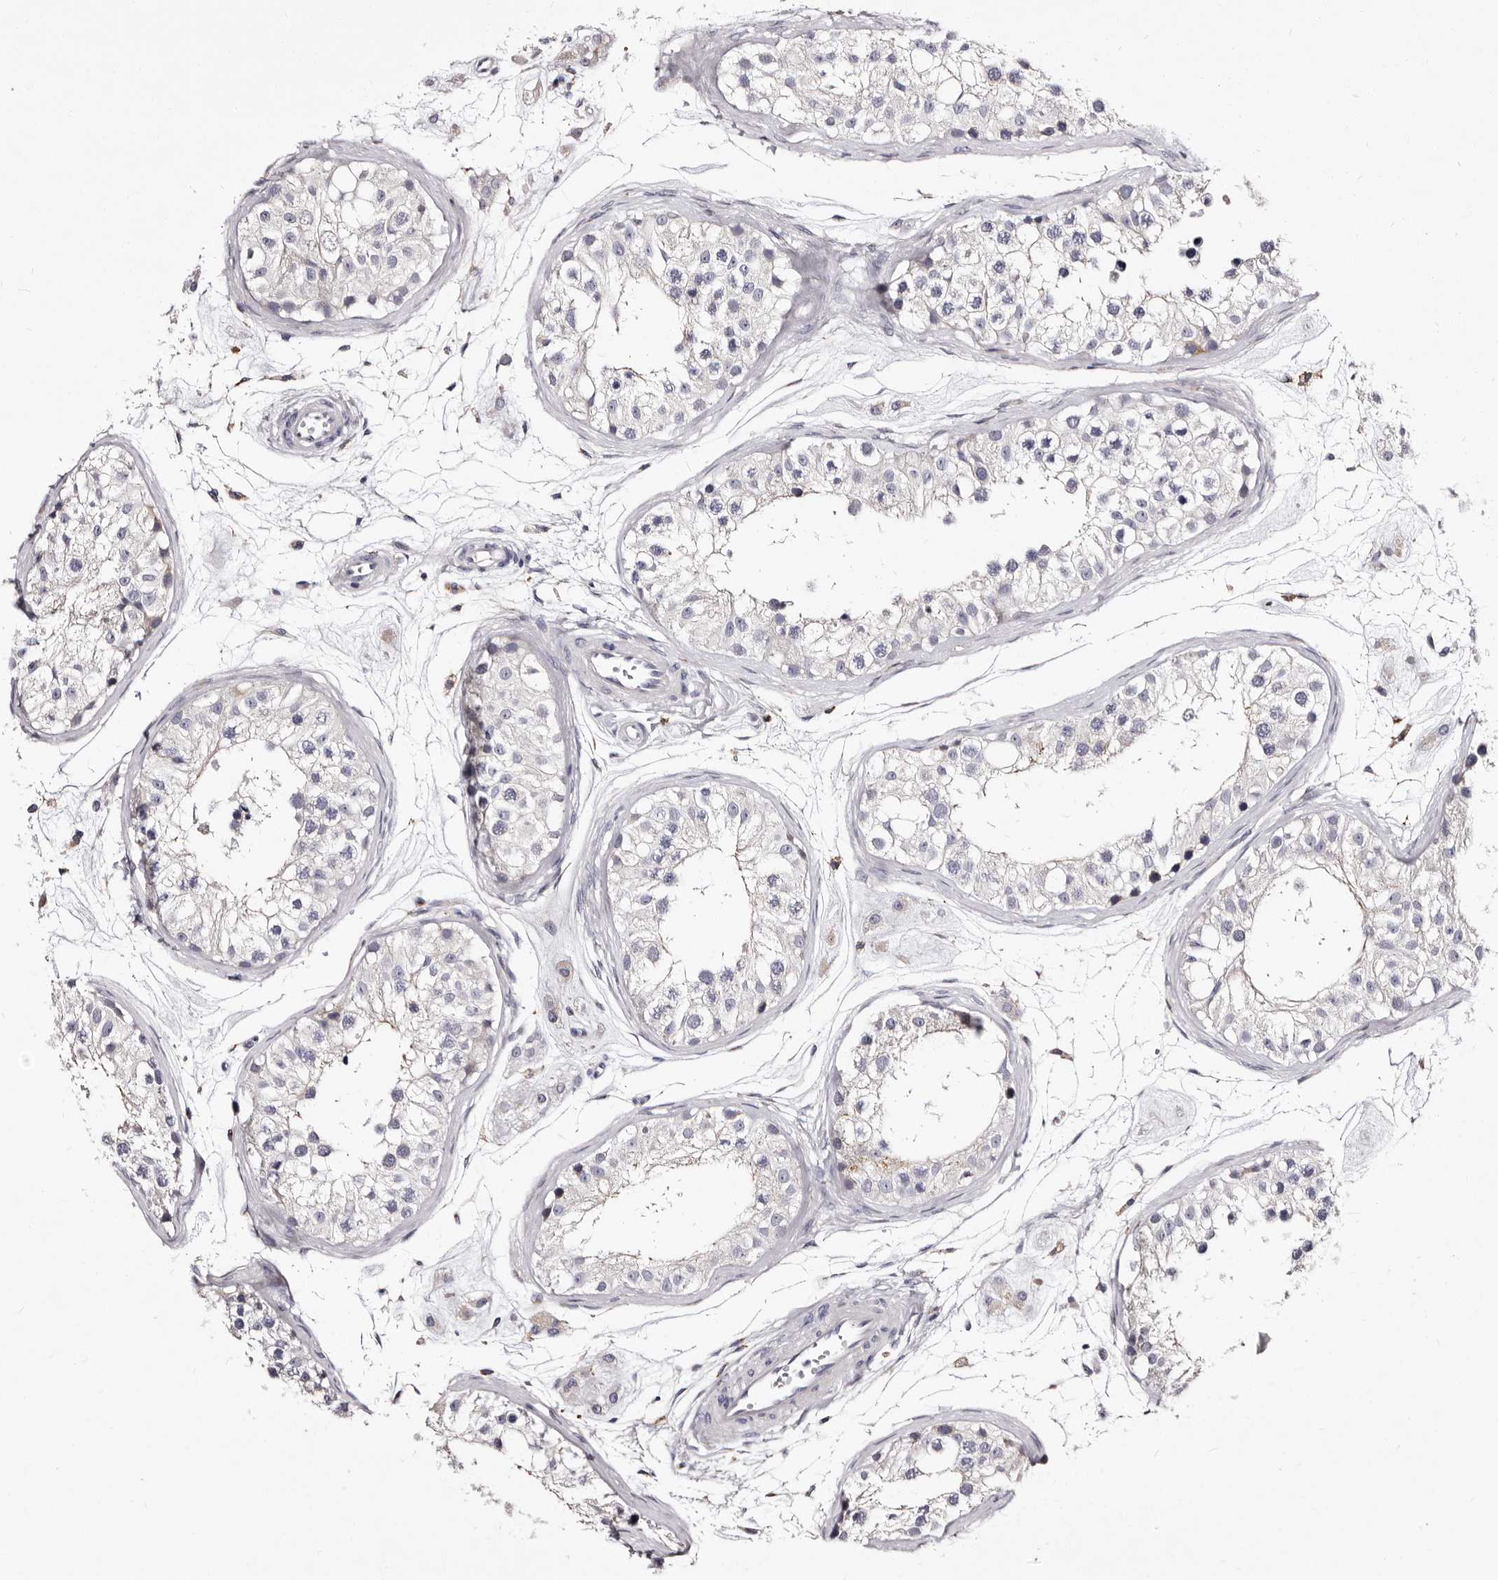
{"staining": {"intensity": "weak", "quantity": "<25%", "location": "cytoplasmic/membranous"}, "tissue": "testis", "cell_type": "Cells in seminiferous ducts", "image_type": "normal", "snomed": [{"axis": "morphology", "description": "Normal tissue, NOS"}, {"axis": "morphology", "description": "Adenocarcinoma, metastatic, NOS"}, {"axis": "topography", "description": "Testis"}], "caption": "The photomicrograph demonstrates no significant positivity in cells in seminiferous ducts of testis.", "gene": "AUNIP", "patient": {"sex": "male", "age": 26}}